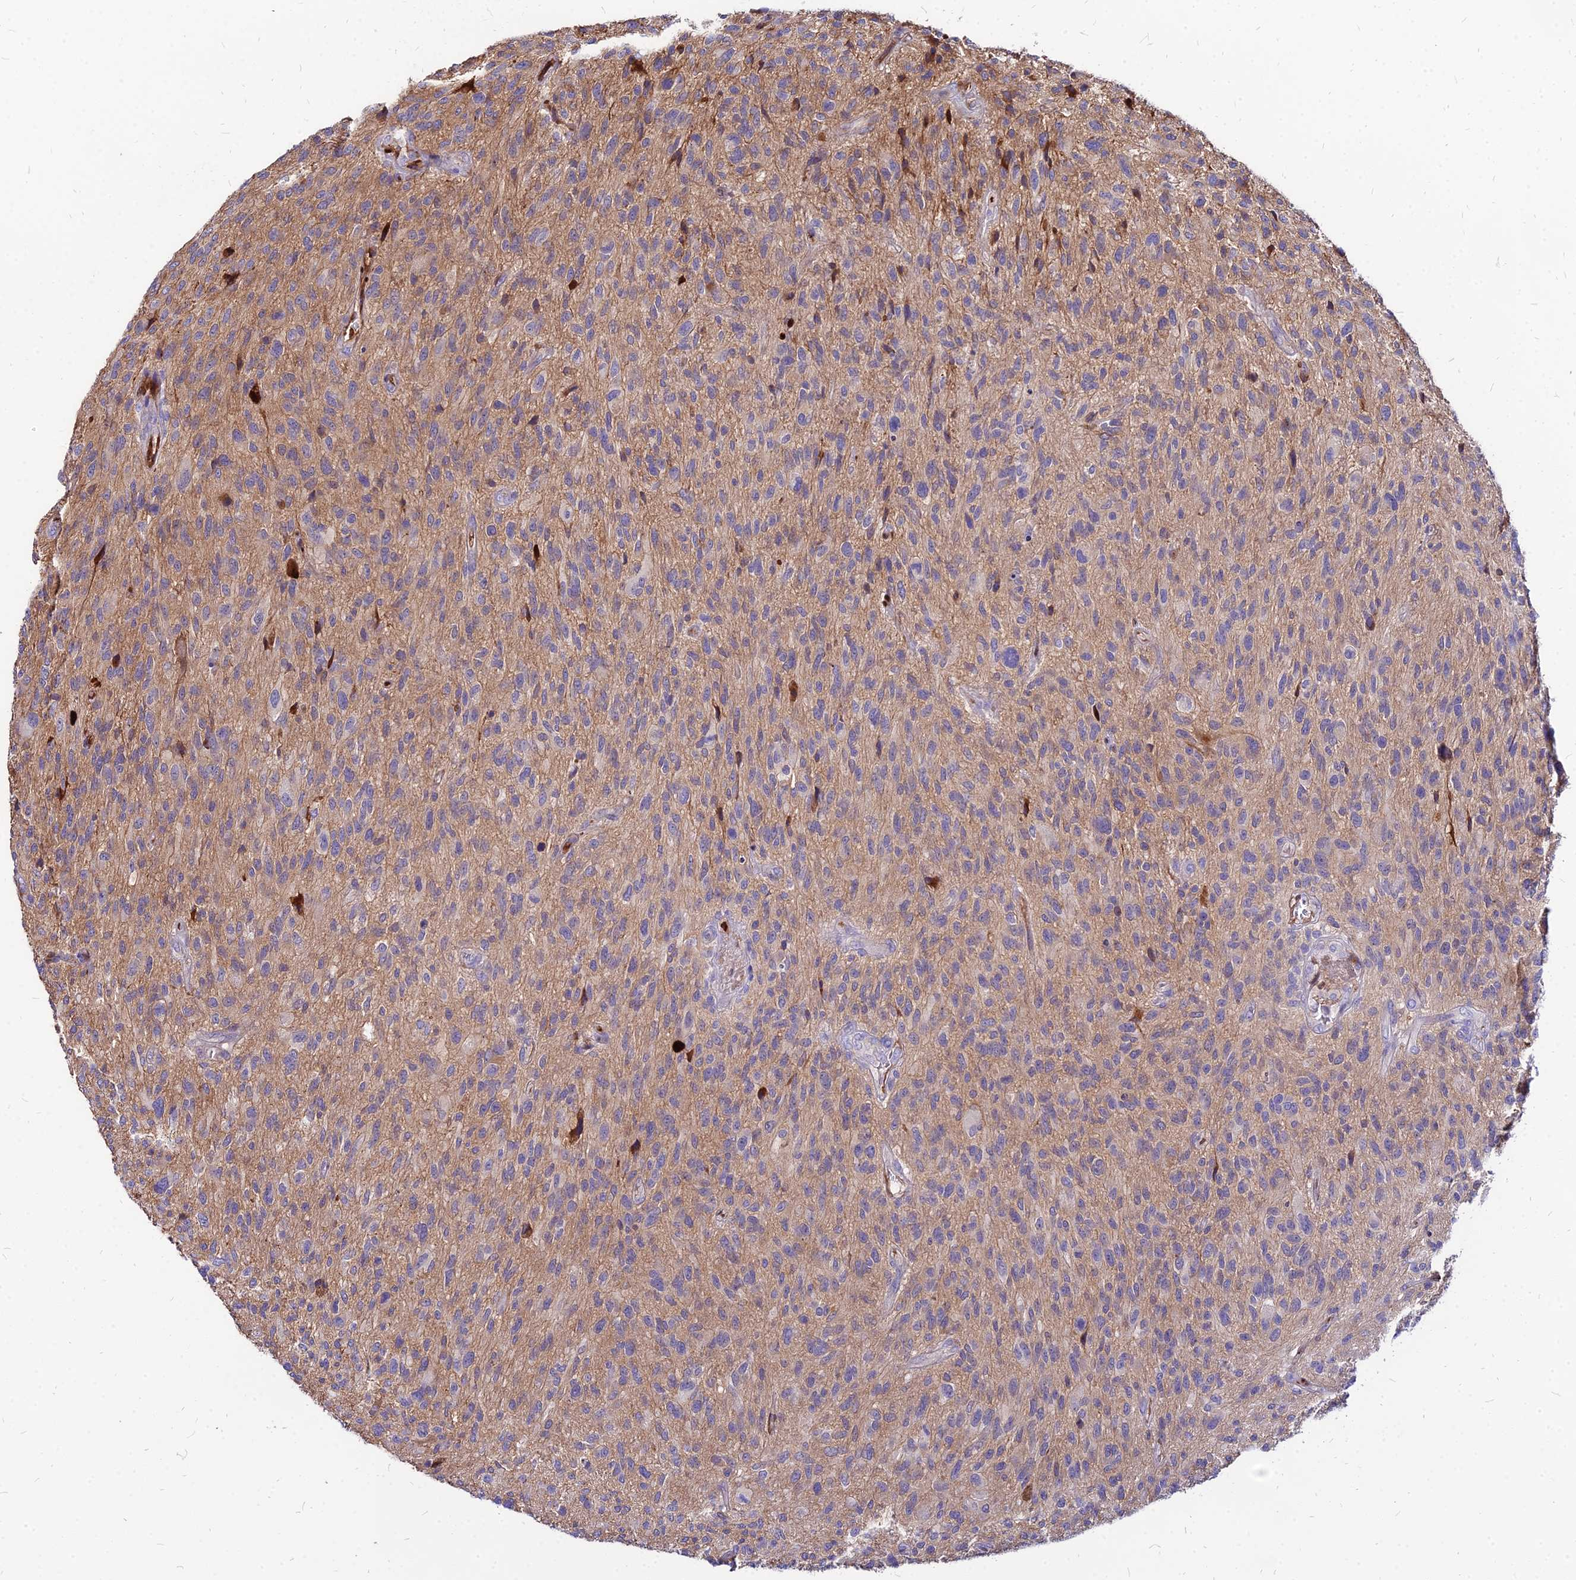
{"staining": {"intensity": "weak", "quantity": ">75%", "location": "cytoplasmic/membranous"}, "tissue": "glioma", "cell_type": "Tumor cells", "image_type": "cancer", "snomed": [{"axis": "morphology", "description": "Glioma, malignant, High grade"}, {"axis": "topography", "description": "Brain"}], "caption": "DAB immunohistochemical staining of glioma reveals weak cytoplasmic/membranous protein positivity in about >75% of tumor cells. Immunohistochemistry stains the protein in brown and the nuclei are stained blue.", "gene": "ACSM6", "patient": {"sex": "male", "age": 47}}